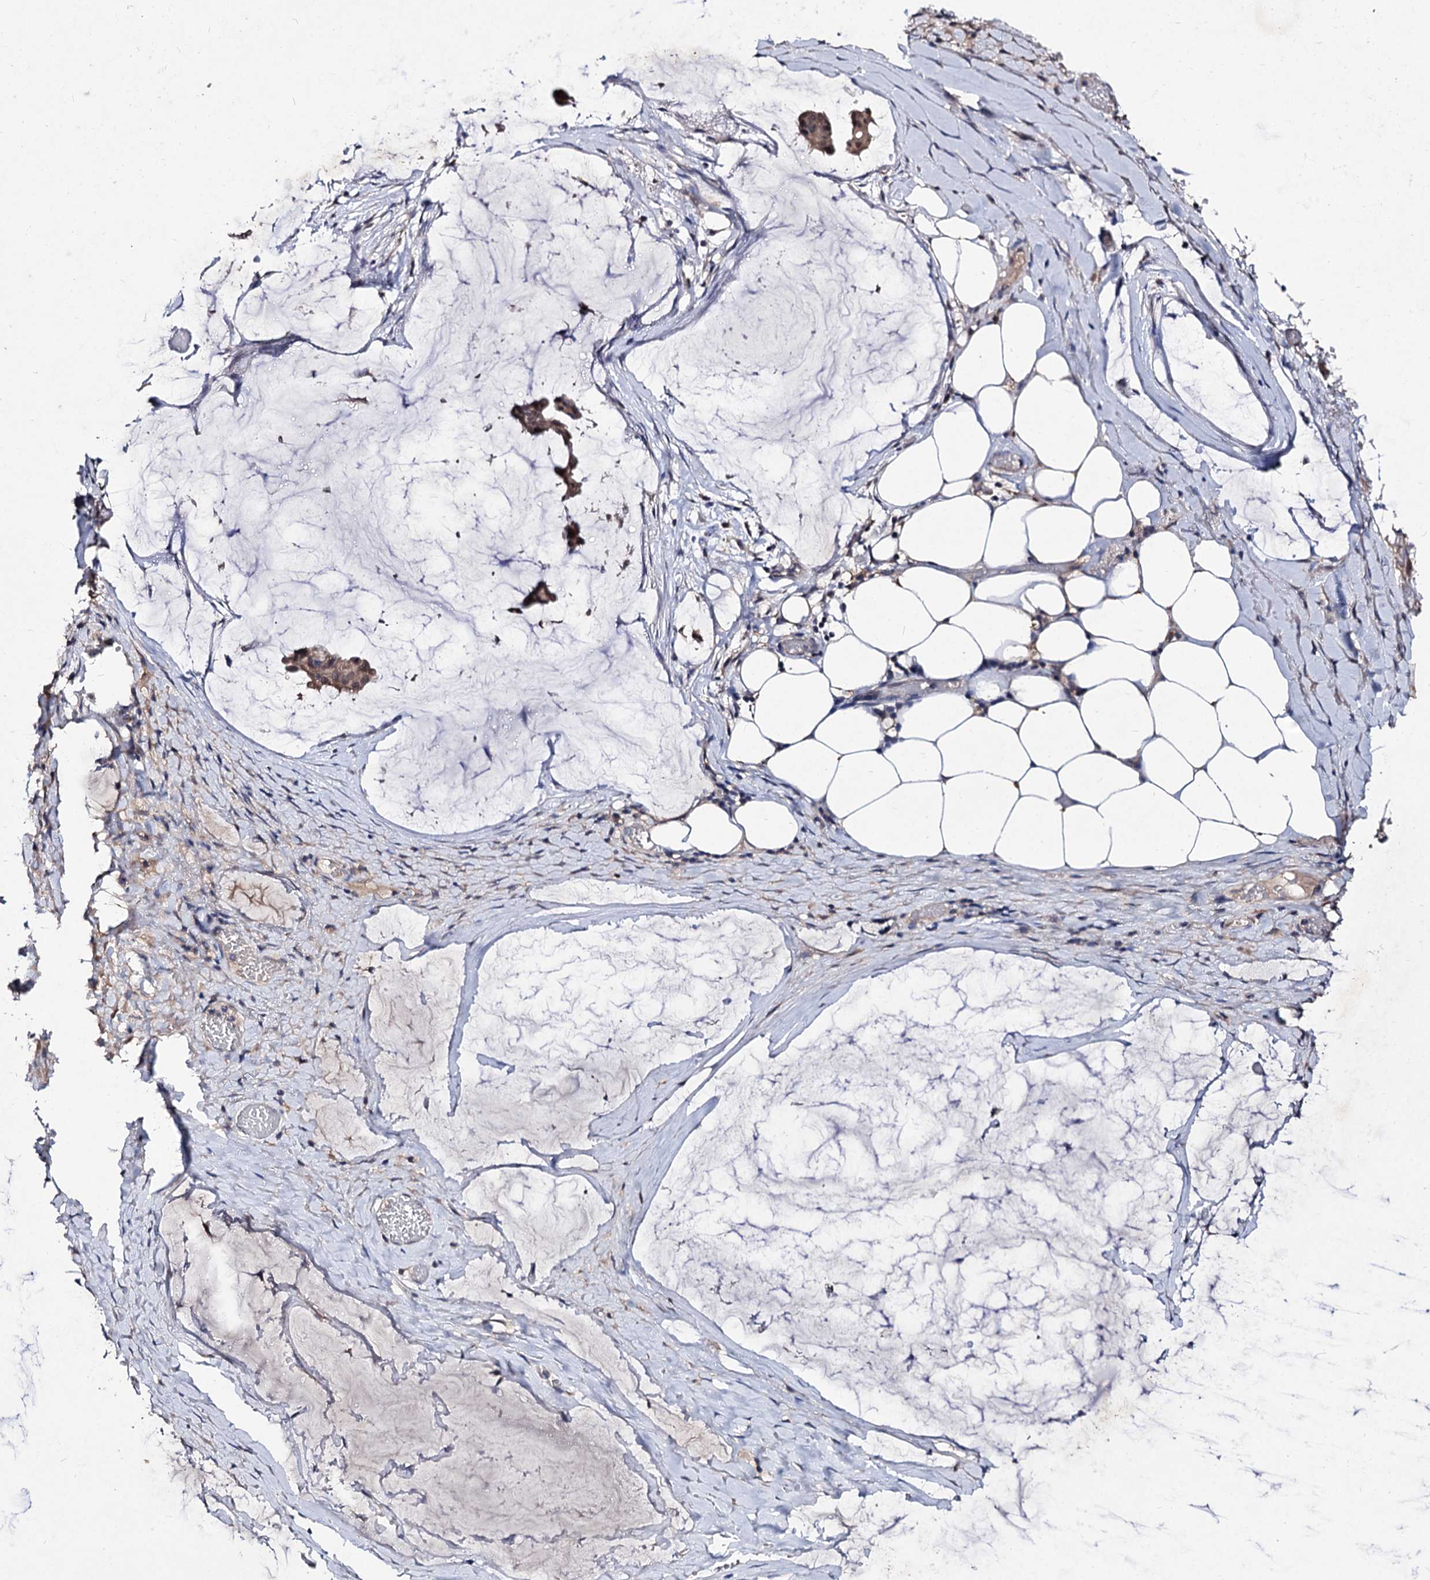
{"staining": {"intensity": "weak", "quantity": ">75%", "location": "cytoplasmic/membranous"}, "tissue": "ovarian cancer", "cell_type": "Tumor cells", "image_type": "cancer", "snomed": [{"axis": "morphology", "description": "Cystadenocarcinoma, mucinous, NOS"}, {"axis": "topography", "description": "Ovary"}], "caption": "A brown stain labels weak cytoplasmic/membranous staining of a protein in ovarian cancer tumor cells.", "gene": "ACTR6", "patient": {"sex": "female", "age": 73}}